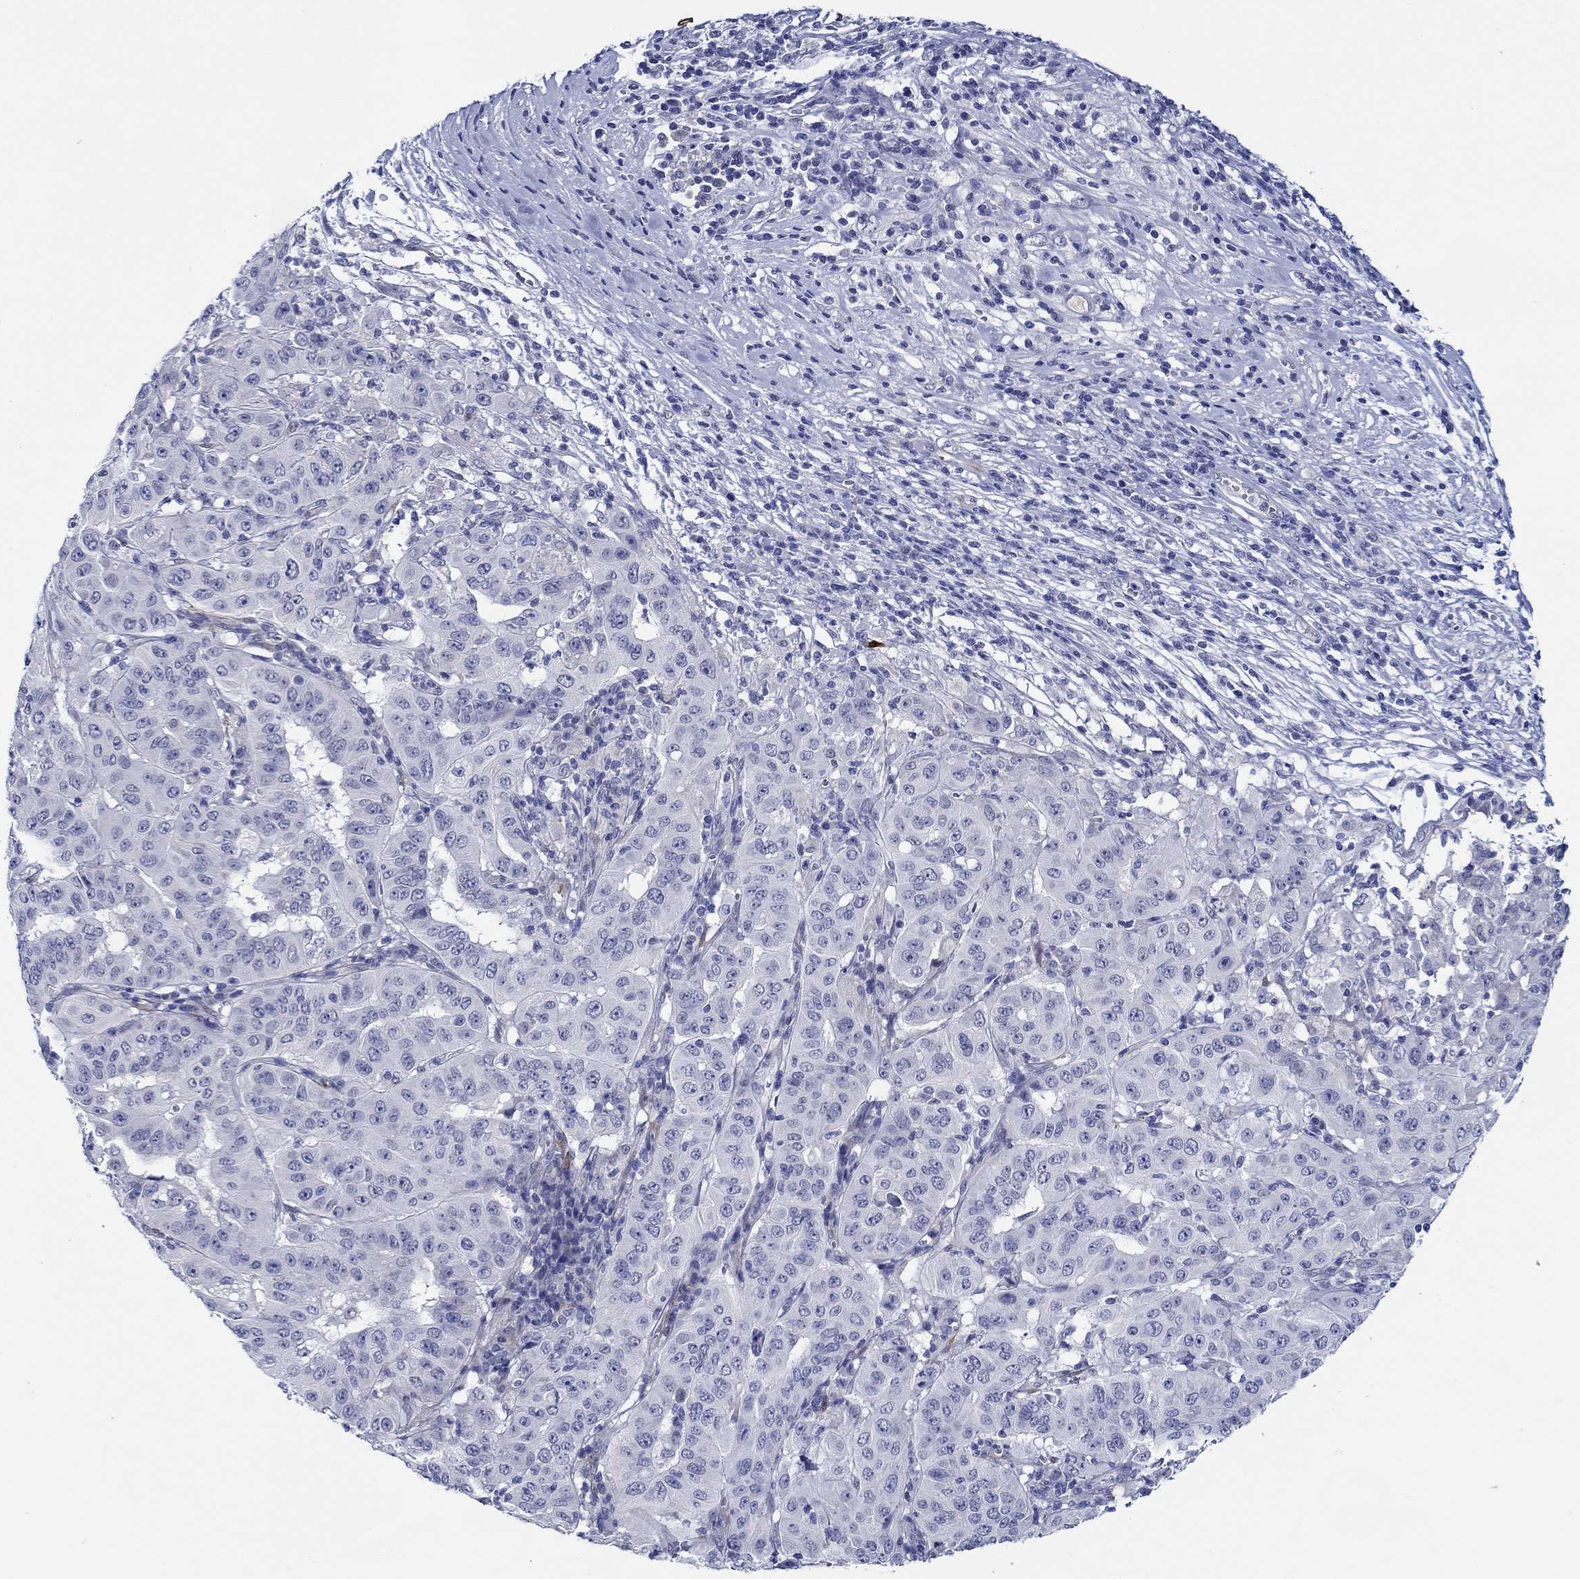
{"staining": {"intensity": "negative", "quantity": "none", "location": "none"}, "tissue": "pancreatic cancer", "cell_type": "Tumor cells", "image_type": "cancer", "snomed": [{"axis": "morphology", "description": "Adenocarcinoma, NOS"}, {"axis": "topography", "description": "Pancreas"}], "caption": "Tumor cells are negative for brown protein staining in adenocarcinoma (pancreatic).", "gene": "MC2R", "patient": {"sex": "male", "age": 63}}